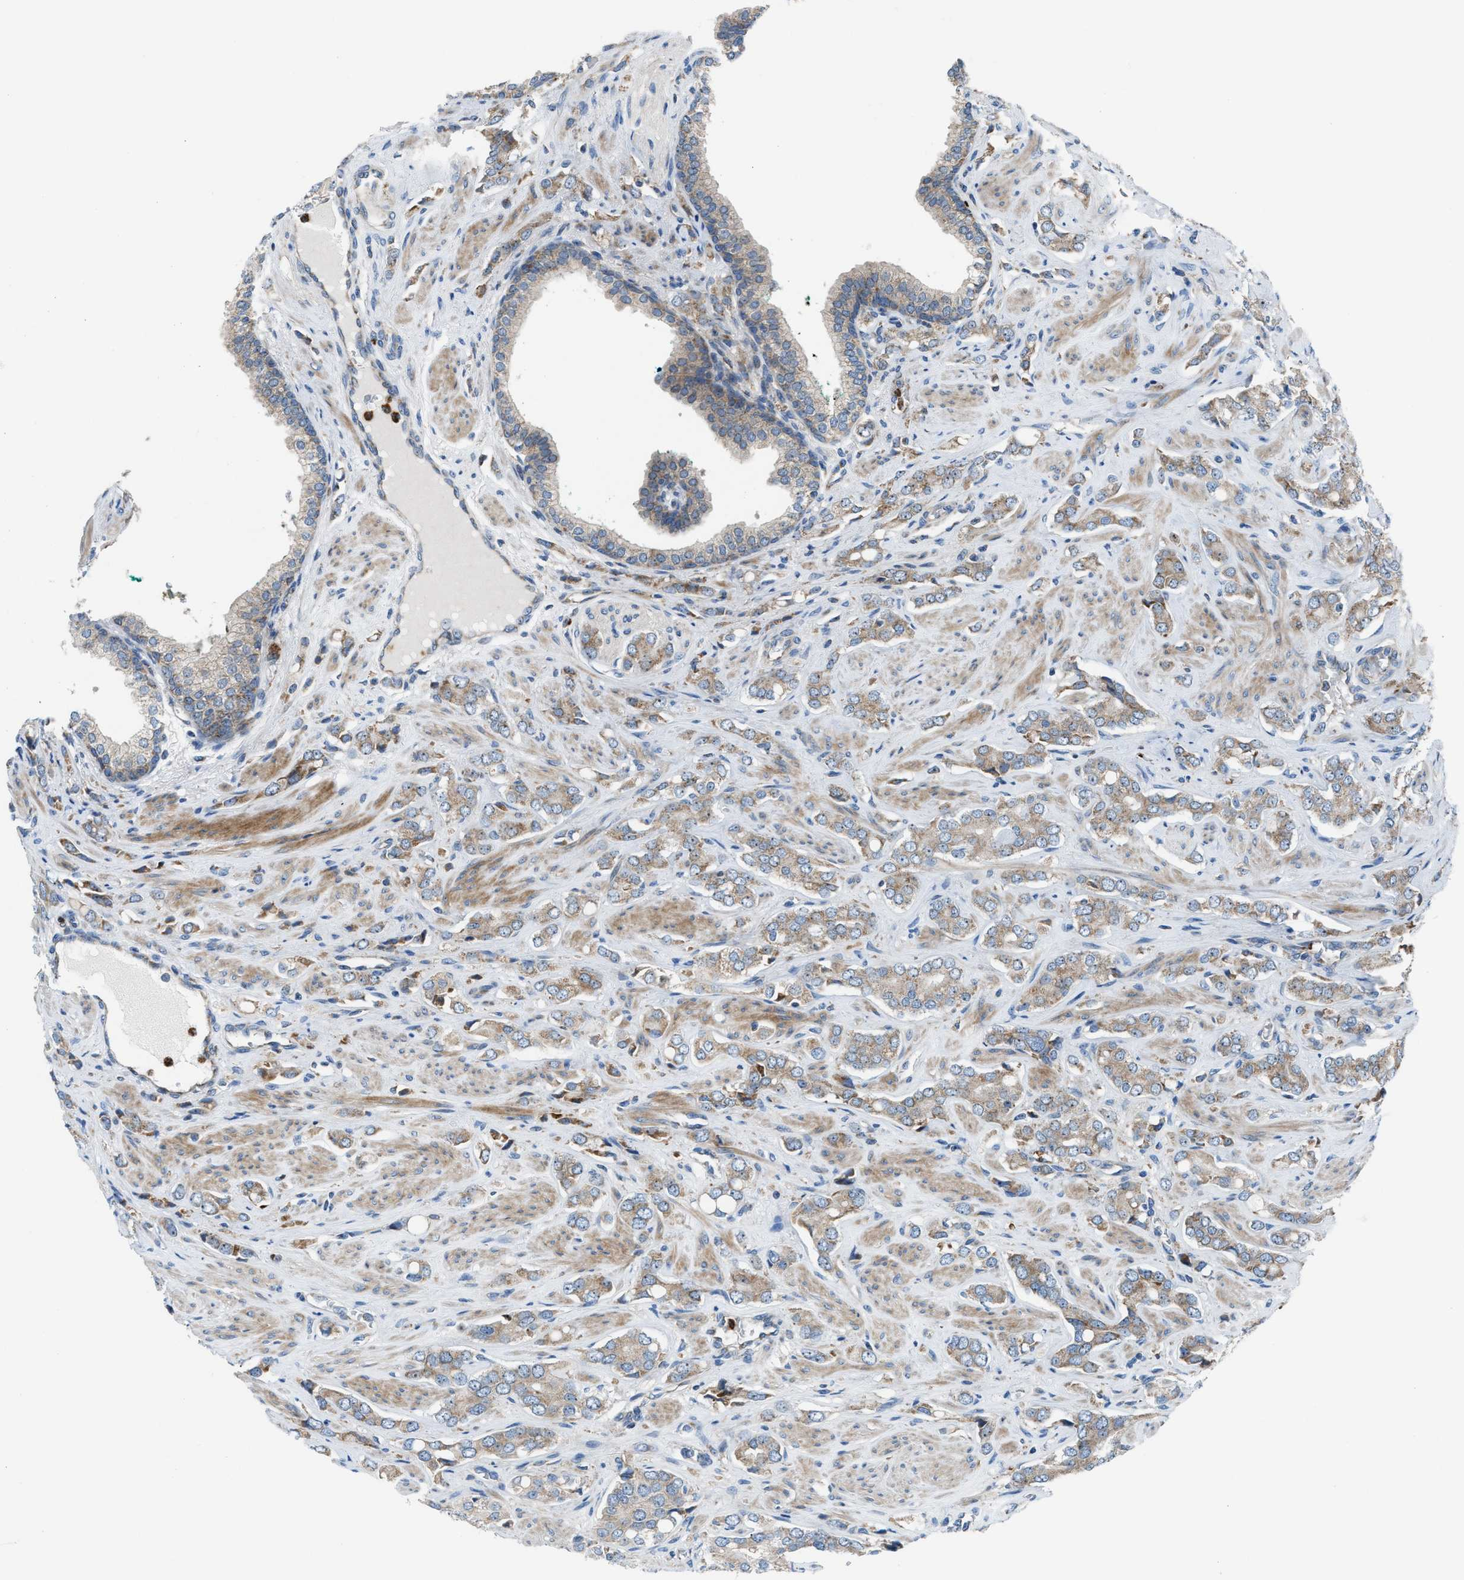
{"staining": {"intensity": "moderate", "quantity": ">75%", "location": "cytoplasmic/membranous,nuclear"}, "tissue": "prostate cancer", "cell_type": "Tumor cells", "image_type": "cancer", "snomed": [{"axis": "morphology", "description": "Adenocarcinoma, High grade"}, {"axis": "topography", "description": "Prostate"}], "caption": "DAB immunohistochemical staining of human prostate cancer exhibits moderate cytoplasmic/membranous and nuclear protein staining in approximately >75% of tumor cells.", "gene": "TPH1", "patient": {"sex": "male", "age": 52}}